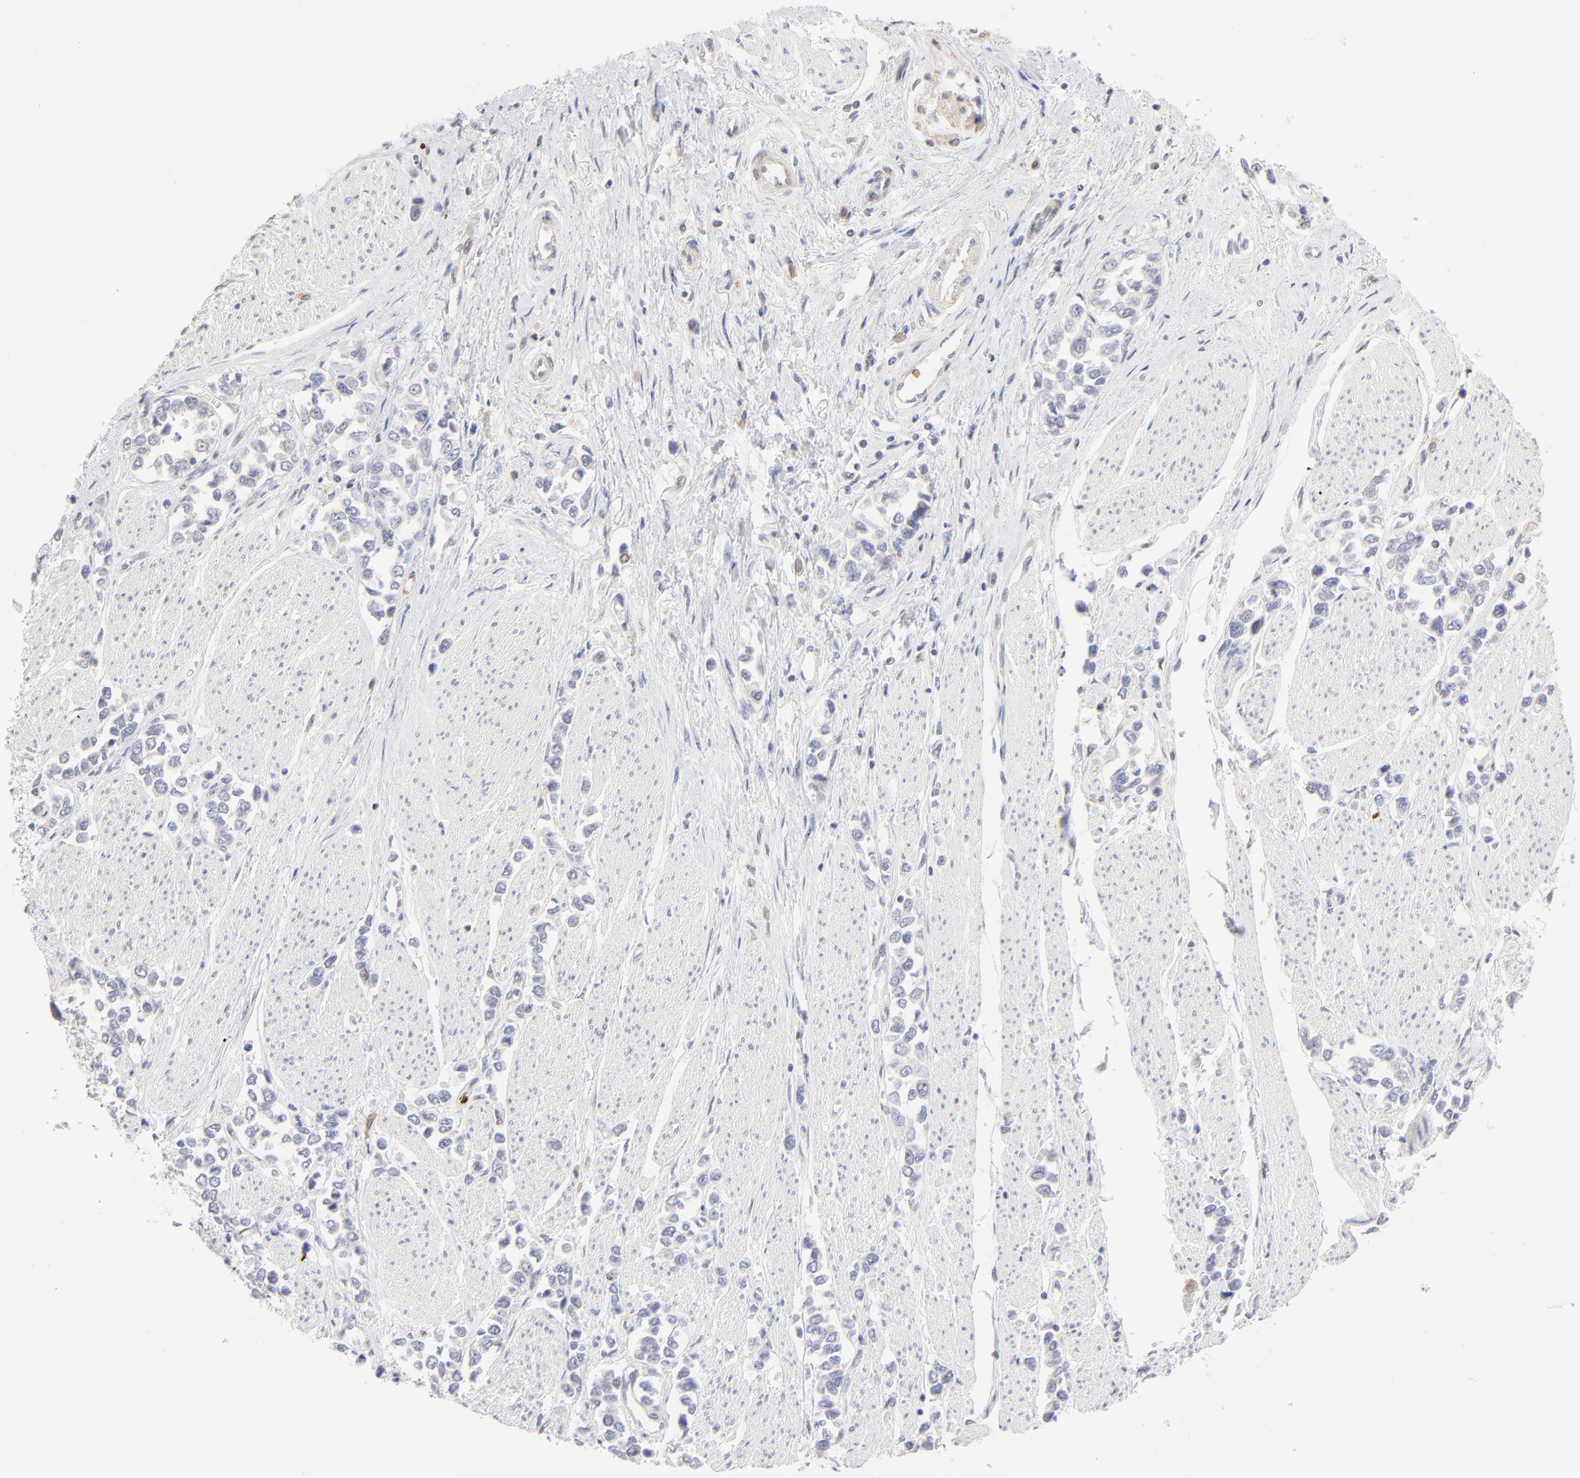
{"staining": {"intensity": "negative", "quantity": "none", "location": "none"}, "tissue": "stomach cancer", "cell_type": "Tumor cells", "image_type": "cancer", "snomed": [{"axis": "morphology", "description": "Adenocarcinoma, NOS"}, {"axis": "topography", "description": "Stomach, upper"}], "caption": "A micrograph of human stomach cancer is negative for staining in tumor cells.", "gene": "SPTB", "patient": {"sex": "male", "age": 76}}